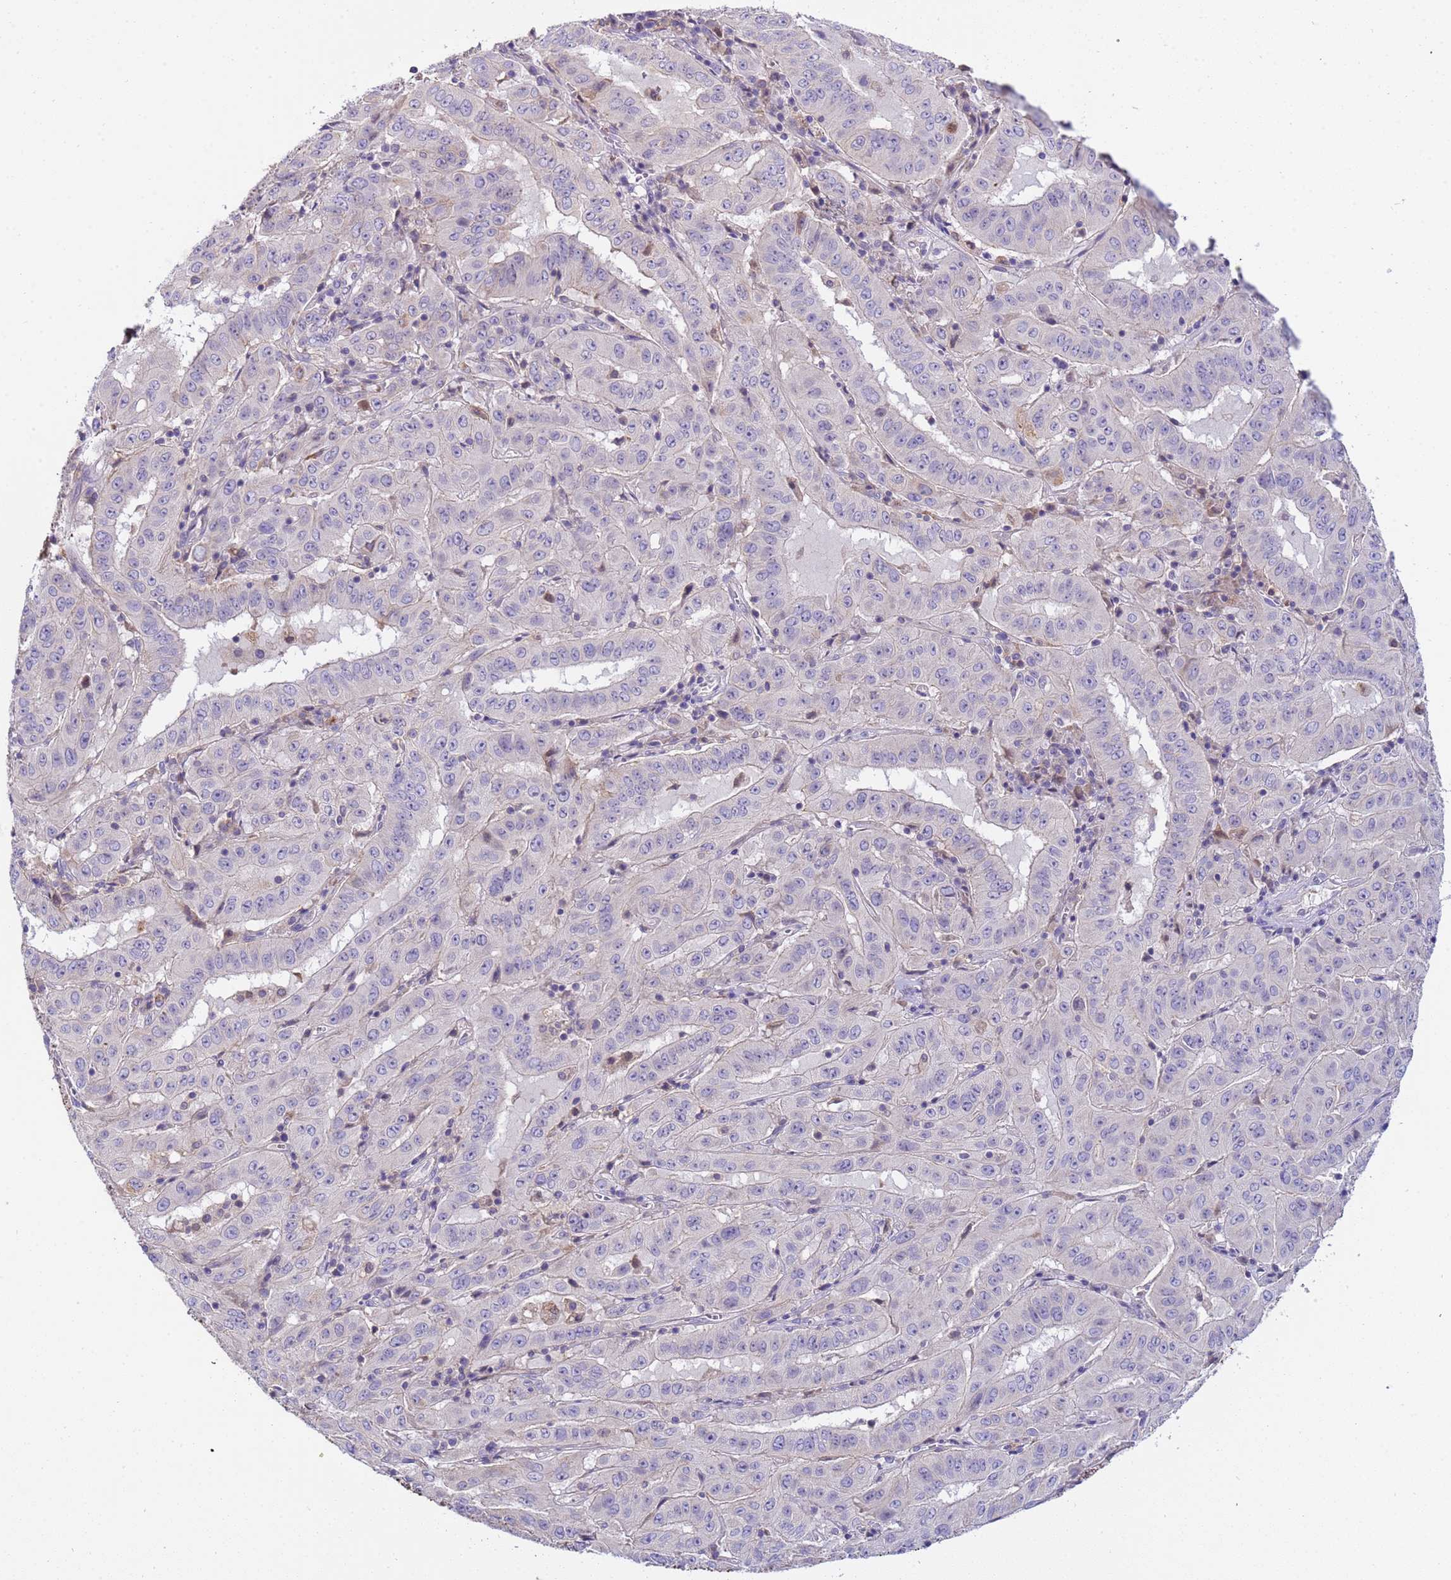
{"staining": {"intensity": "negative", "quantity": "none", "location": "none"}, "tissue": "pancreatic cancer", "cell_type": "Tumor cells", "image_type": "cancer", "snomed": [{"axis": "morphology", "description": "Adenocarcinoma, NOS"}, {"axis": "topography", "description": "Pancreas"}], "caption": "Immunohistochemical staining of pancreatic cancer (adenocarcinoma) shows no significant expression in tumor cells.", "gene": "PLCXD3", "patient": {"sex": "male", "age": 63}}